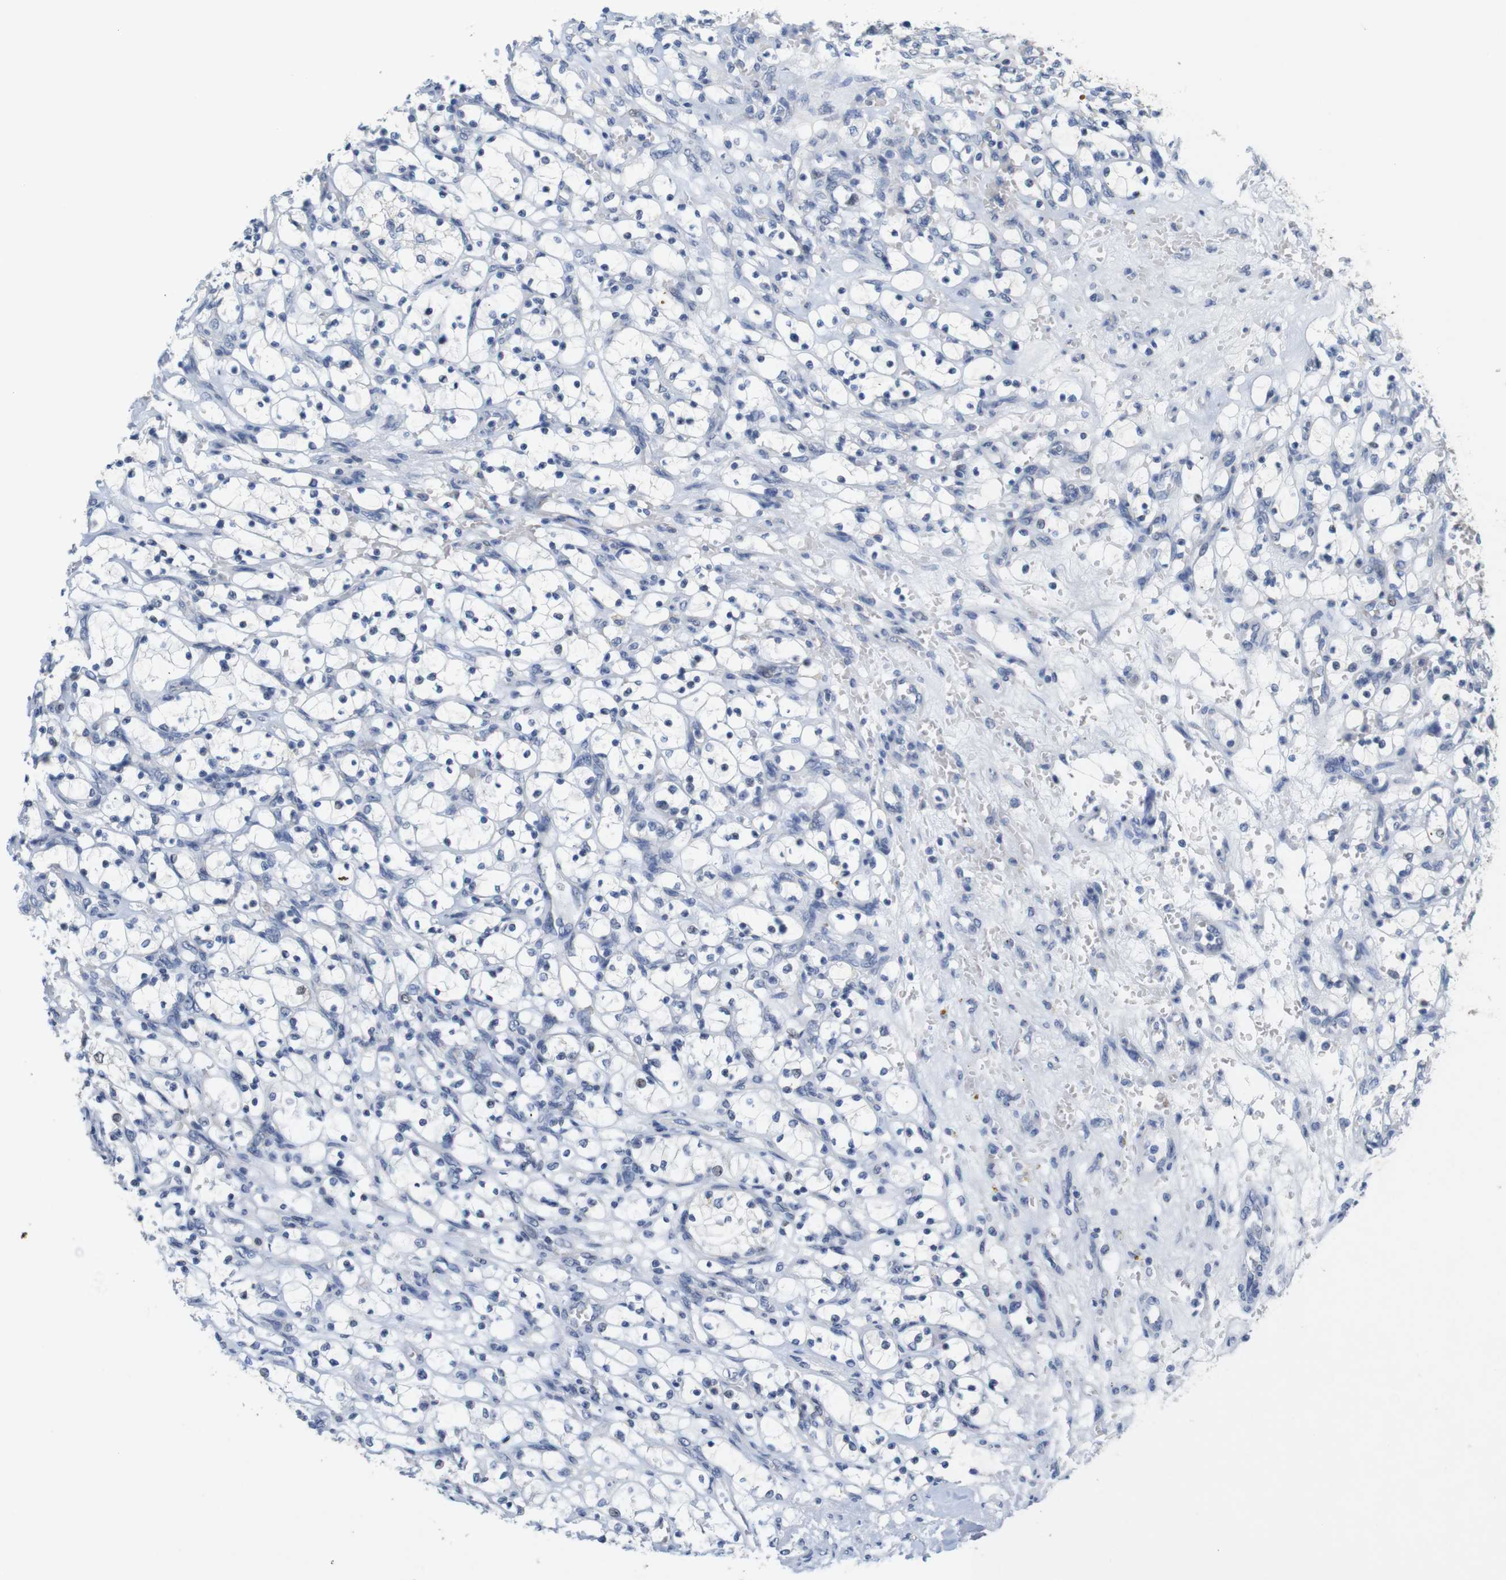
{"staining": {"intensity": "negative", "quantity": "none", "location": "none"}, "tissue": "renal cancer", "cell_type": "Tumor cells", "image_type": "cancer", "snomed": [{"axis": "morphology", "description": "Adenocarcinoma, NOS"}, {"axis": "topography", "description": "Kidney"}], "caption": "Renal cancer was stained to show a protein in brown. There is no significant positivity in tumor cells.", "gene": "CDK2", "patient": {"sex": "female", "age": 69}}